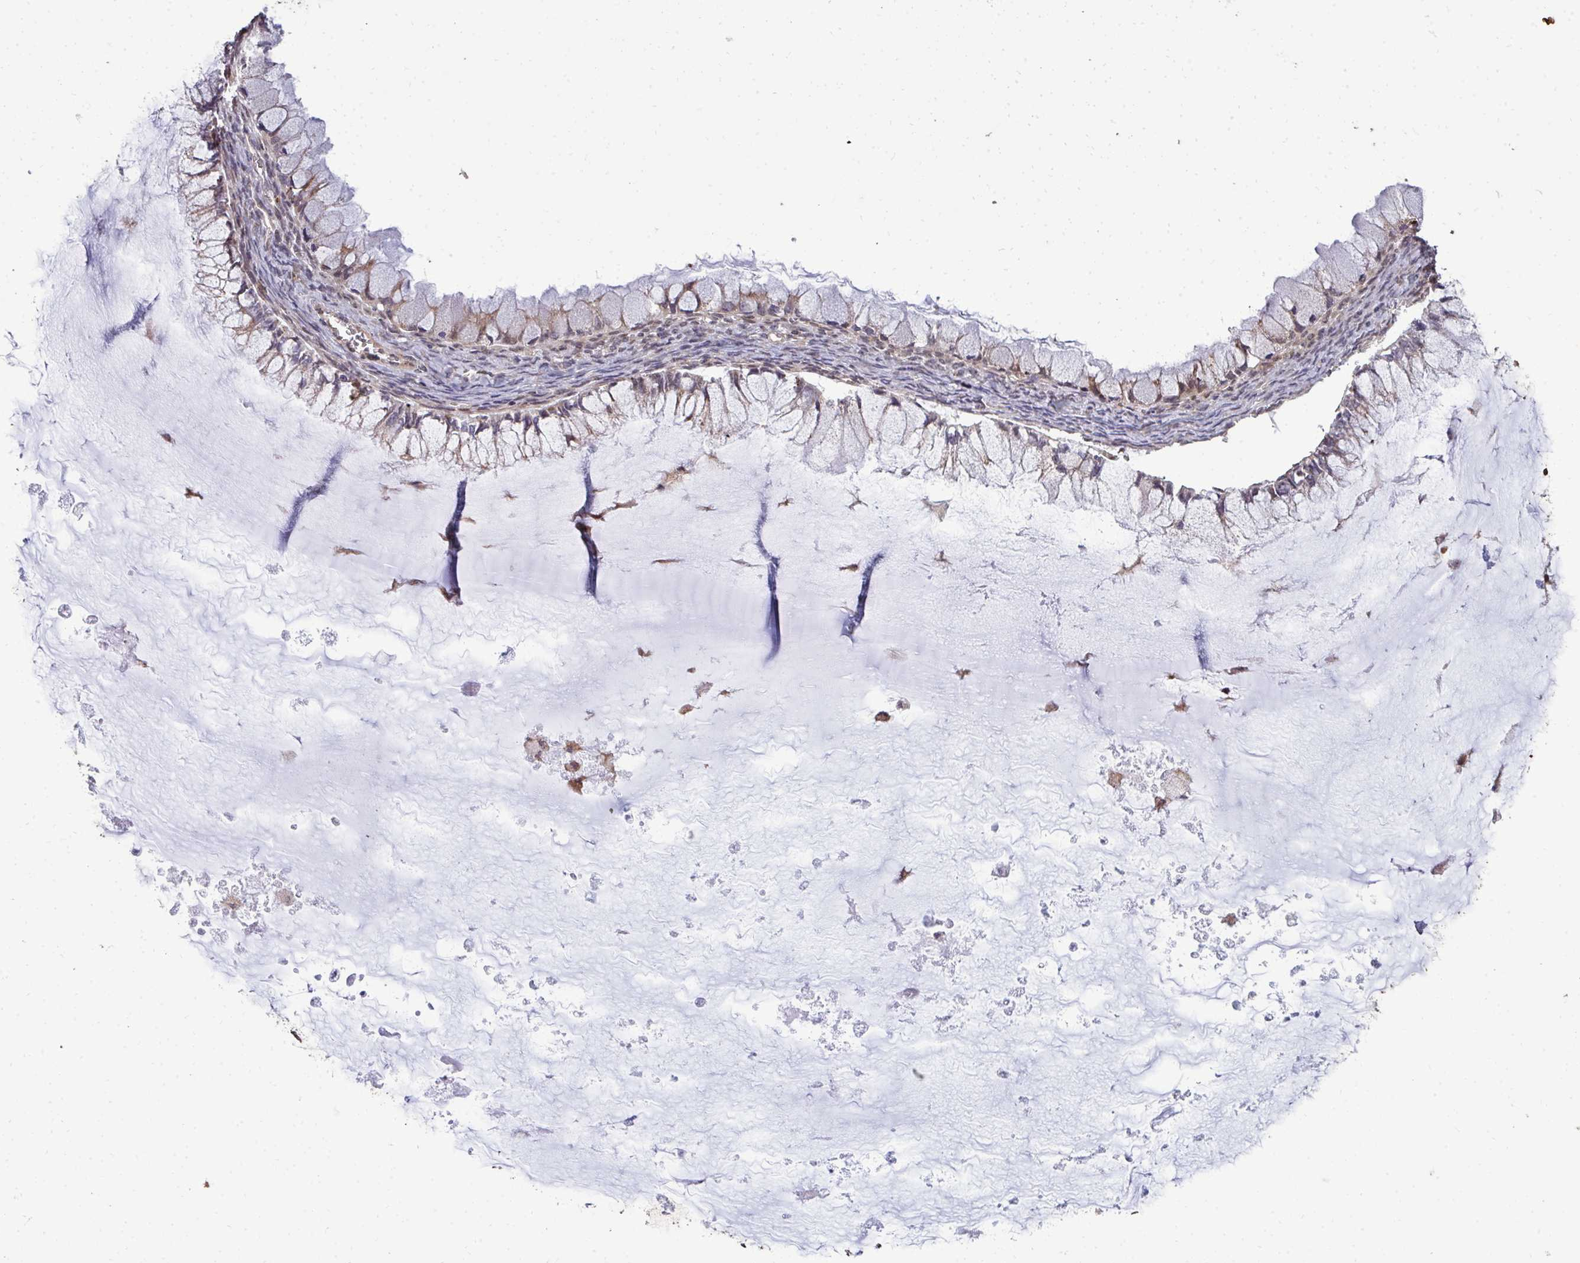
{"staining": {"intensity": "weak", "quantity": "<25%", "location": "cytoplasmic/membranous"}, "tissue": "ovarian cancer", "cell_type": "Tumor cells", "image_type": "cancer", "snomed": [{"axis": "morphology", "description": "Cystadenocarcinoma, mucinous, NOS"}, {"axis": "topography", "description": "Ovary"}], "caption": "This image is of ovarian cancer (mucinous cystadenocarcinoma) stained with IHC to label a protein in brown with the nuclei are counter-stained blue. There is no staining in tumor cells.", "gene": "FIBCD1", "patient": {"sex": "female", "age": 34}}